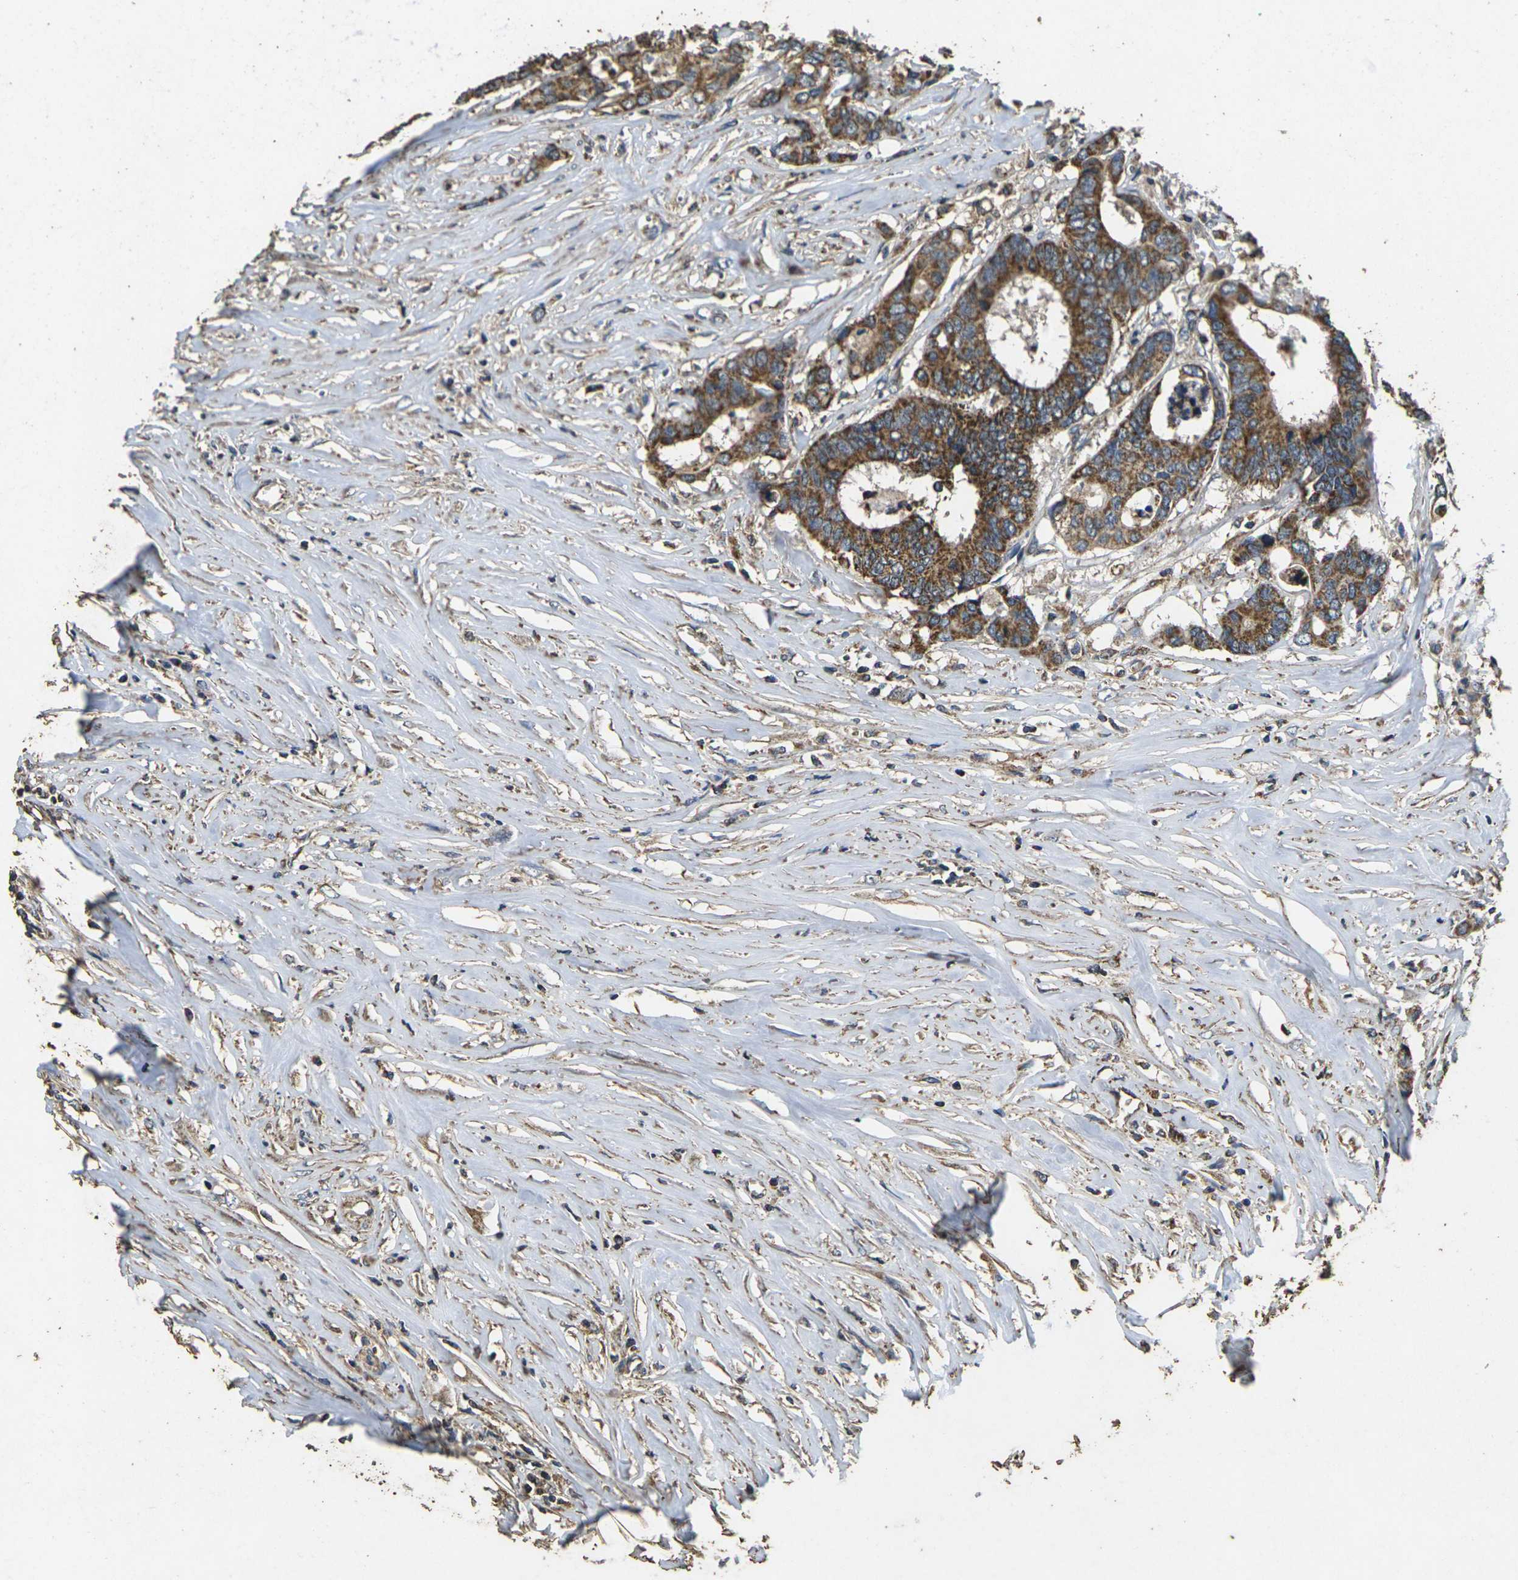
{"staining": {"intensity": "strong", "quantity": ">75%", "location": "cytoplasmic/membranous"}, "tissue": "colorectal cancer", "cell_type": "Tumor cells", "image_type": "cancer", "snomed": [{"axis": "morphology", "description": "Adenocarcinoma, NOS"}, {"axis": "topography", "description": "Rectum"}], "caption": "Adenocarcinoma (colorectal) stained with DAB (3,3'-diaminobenzidine) IHC demonstrates high levels of strong cytoplasmic/membranous expression in approximately >75% of tumor cells.", "gene": "MAPK11", "patient": {"sex": "male", "age": 55}}